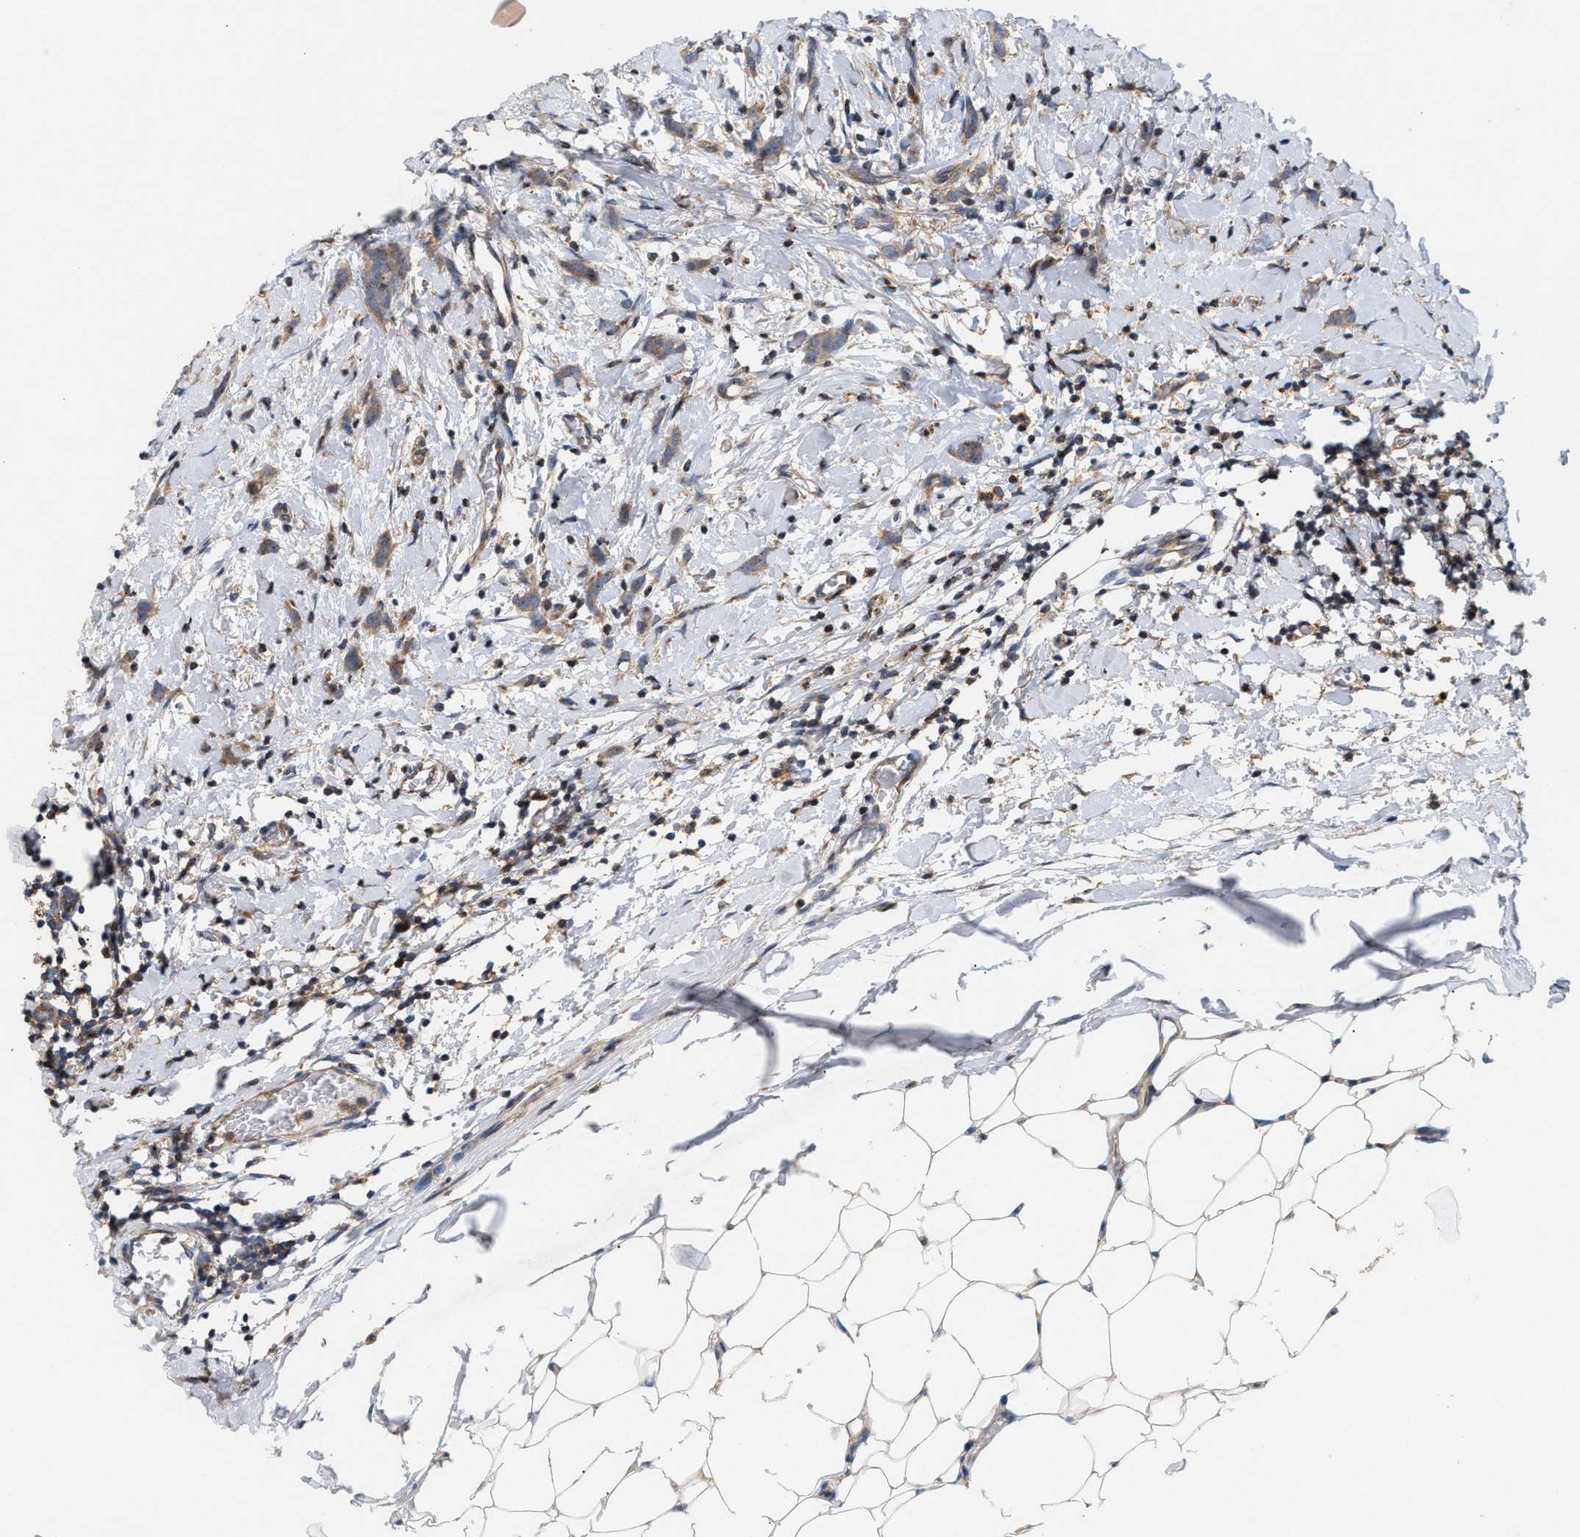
{"staining": {"intensity": "moderate", "quantity": ">75%", "location": "cytoplasmic/membranous"}, "tissue": "breast cancer", "cell_type": "Tumor cells", "image_type": "cancer", "snomed": [{"axis": "morphology", "description": "Lobular carcinoma, in situ"}, {"axis": "morphology", "description": "Lobular carcinoma"}, {"axis": "topography", "description": "Breast"}], "caption": "The photomicrograph shows a brown stain indicating the presence of a protein in the cytoplasmic/membranous of tumor cells in breast cancer. Nuclei are stained in blue.", "gene": "DBNL", "patient": {"sex": "female", "age": 41}}